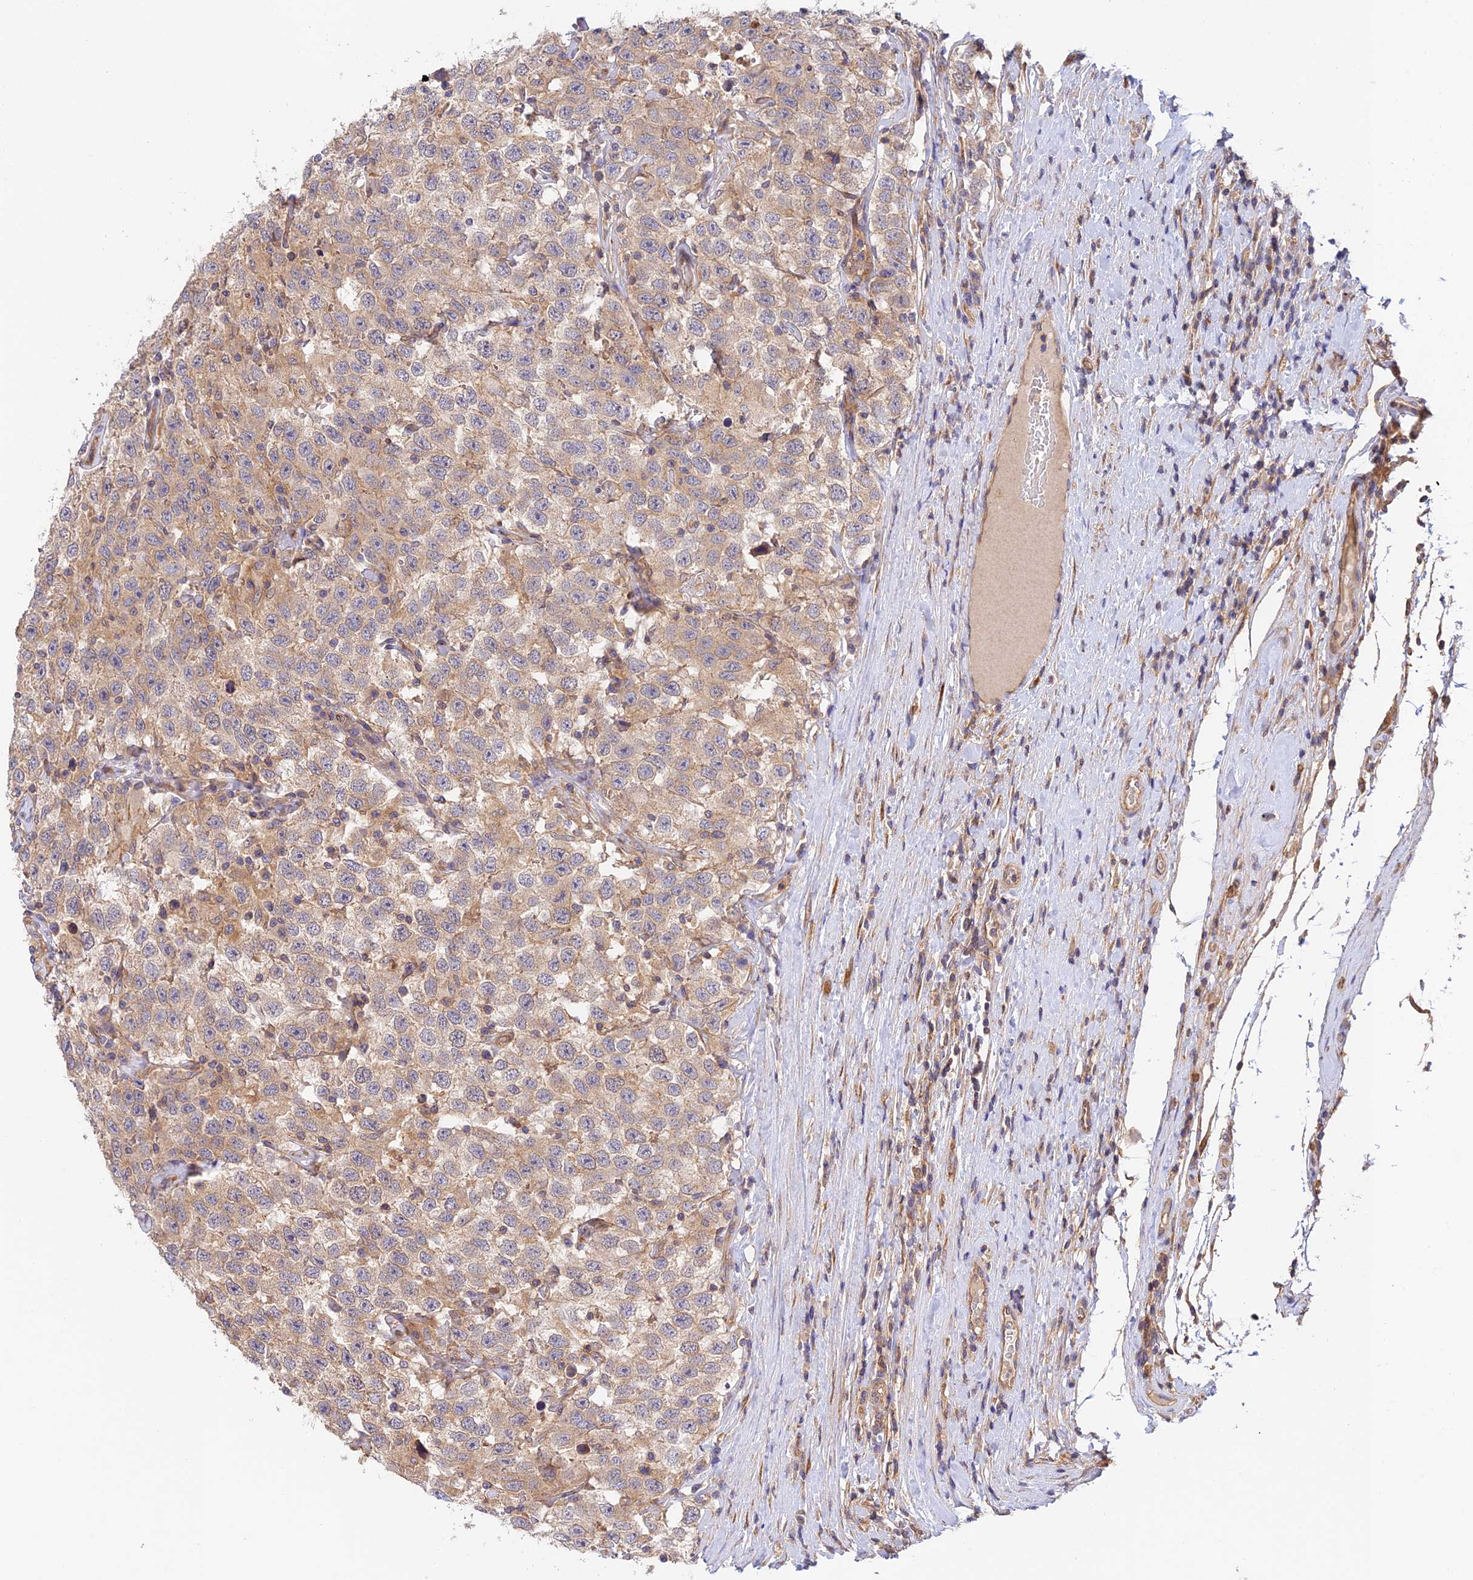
{"staining": {"intensity": "weak", "quantity": "25%-75%", "location": "cytoplasmic/membranous"}, "tissue": "testis cancer", "cell_type": "Tumor cells", "image_type": "cancer", "snomed": [{"axis": "morphology", "description": "Seminoma, NOS"}, {"axis": "topography", "description": "Testis"}], "caption": "IHC histopathology image of neoplastic tissue: testis cancer stained using IHC shows low levels of weak protein expression localized specifically in the cytoplasmic/membranous of tumor cells, appearing as a cytoplasmic/membranous brown color.", "gene": "MYO9A", "patient": {"sex": "male", "age": 41}}